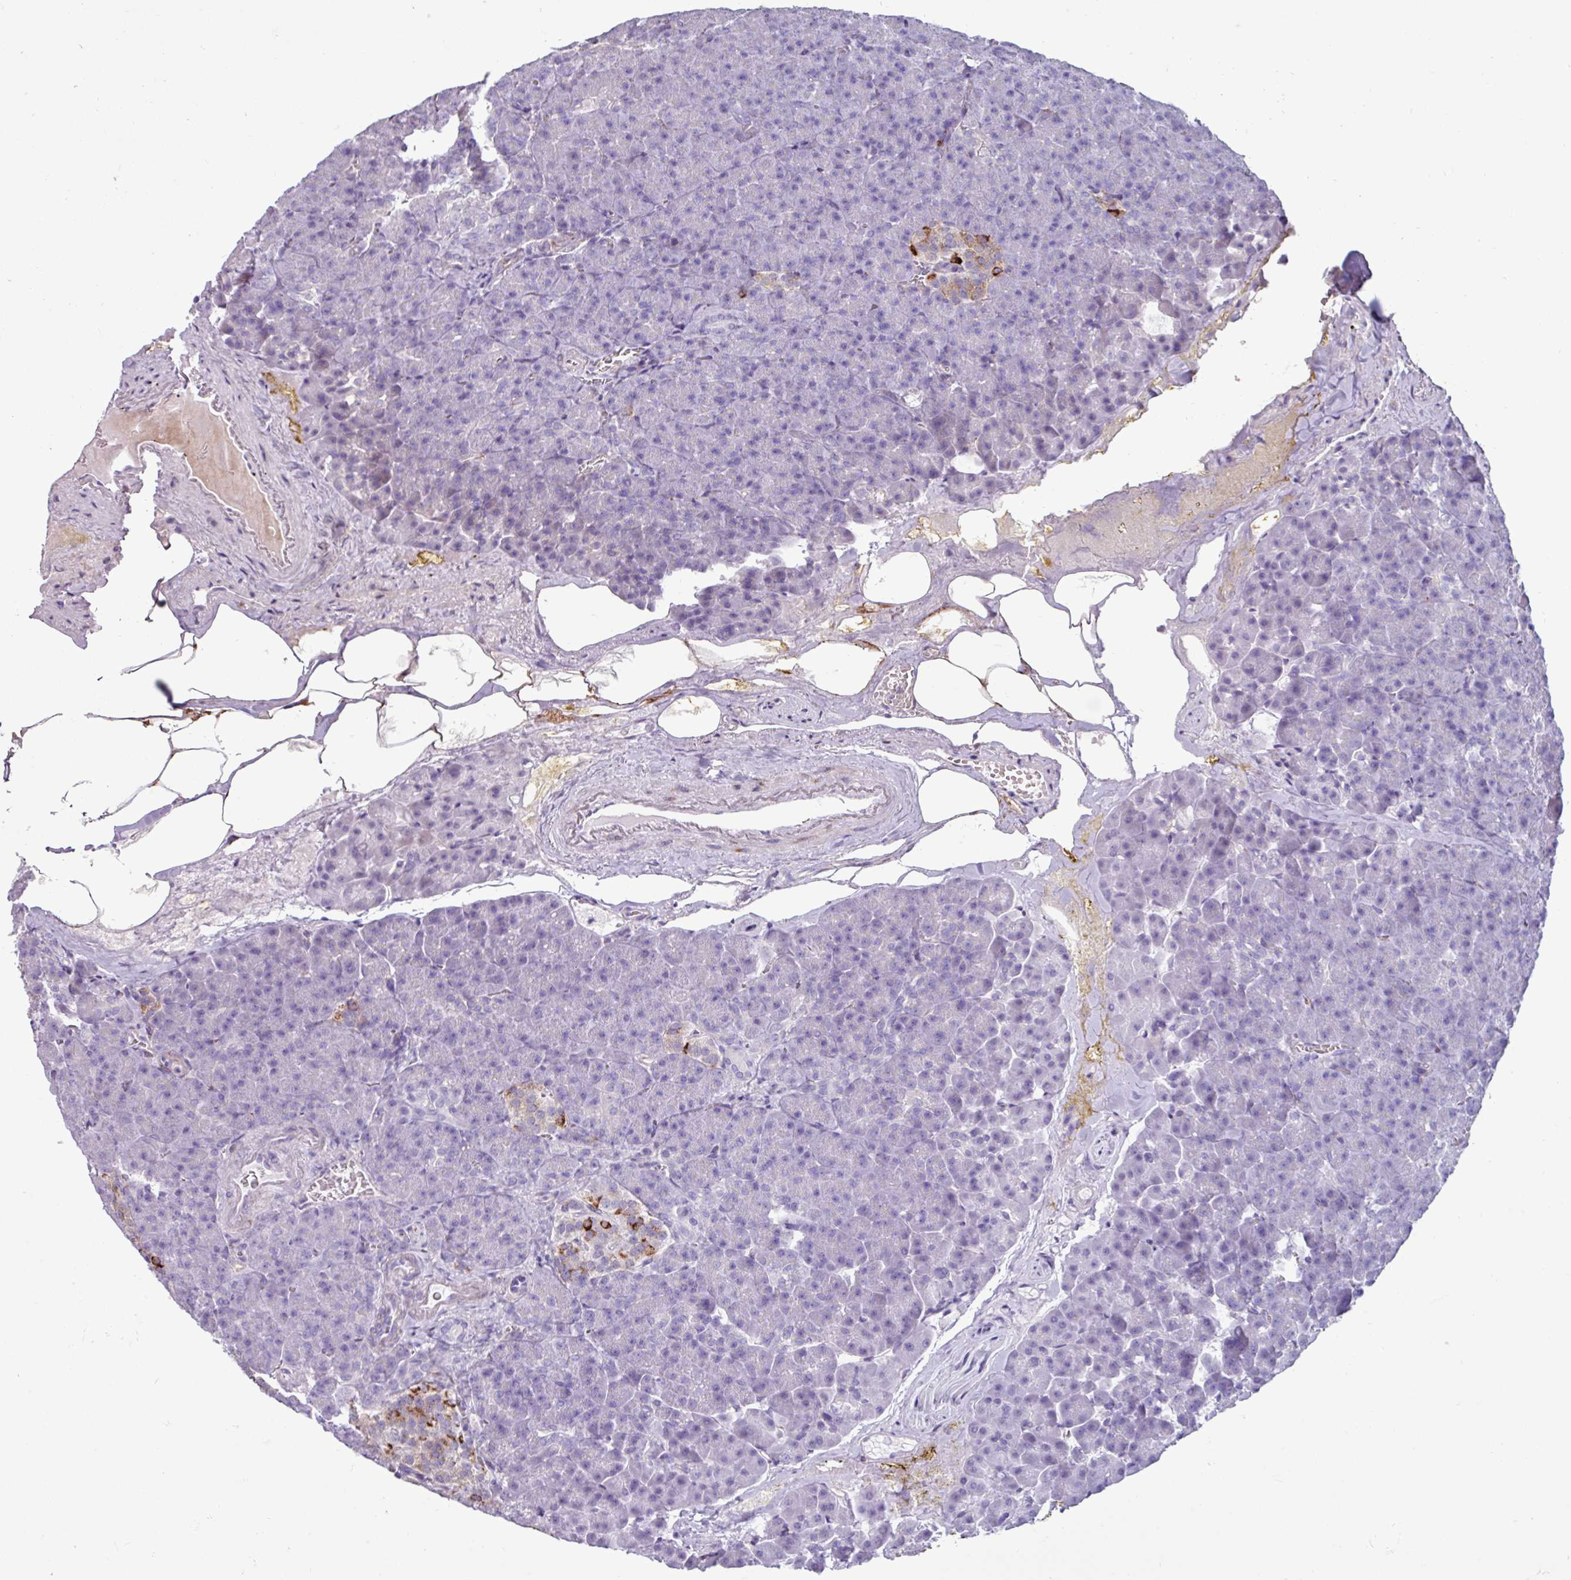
{"staining": {"intensity": "negative", "quantity": "none", "location": "none"}, "tissue": "pancreas", "cell_type": "Exocrine glandular cells", "image_type": "normal", "snomed": [{"axis": "morphology", "description": "Normal tissue, NOS"}, {"axis": "topography", "description": "Pancreas"}], "caption": "The IHC histopathology image has no significant positivity in exocrine glandular cells of pancreas.", "gene": "PPP1R35", "patient": {"sex": "female", "age": 74}}